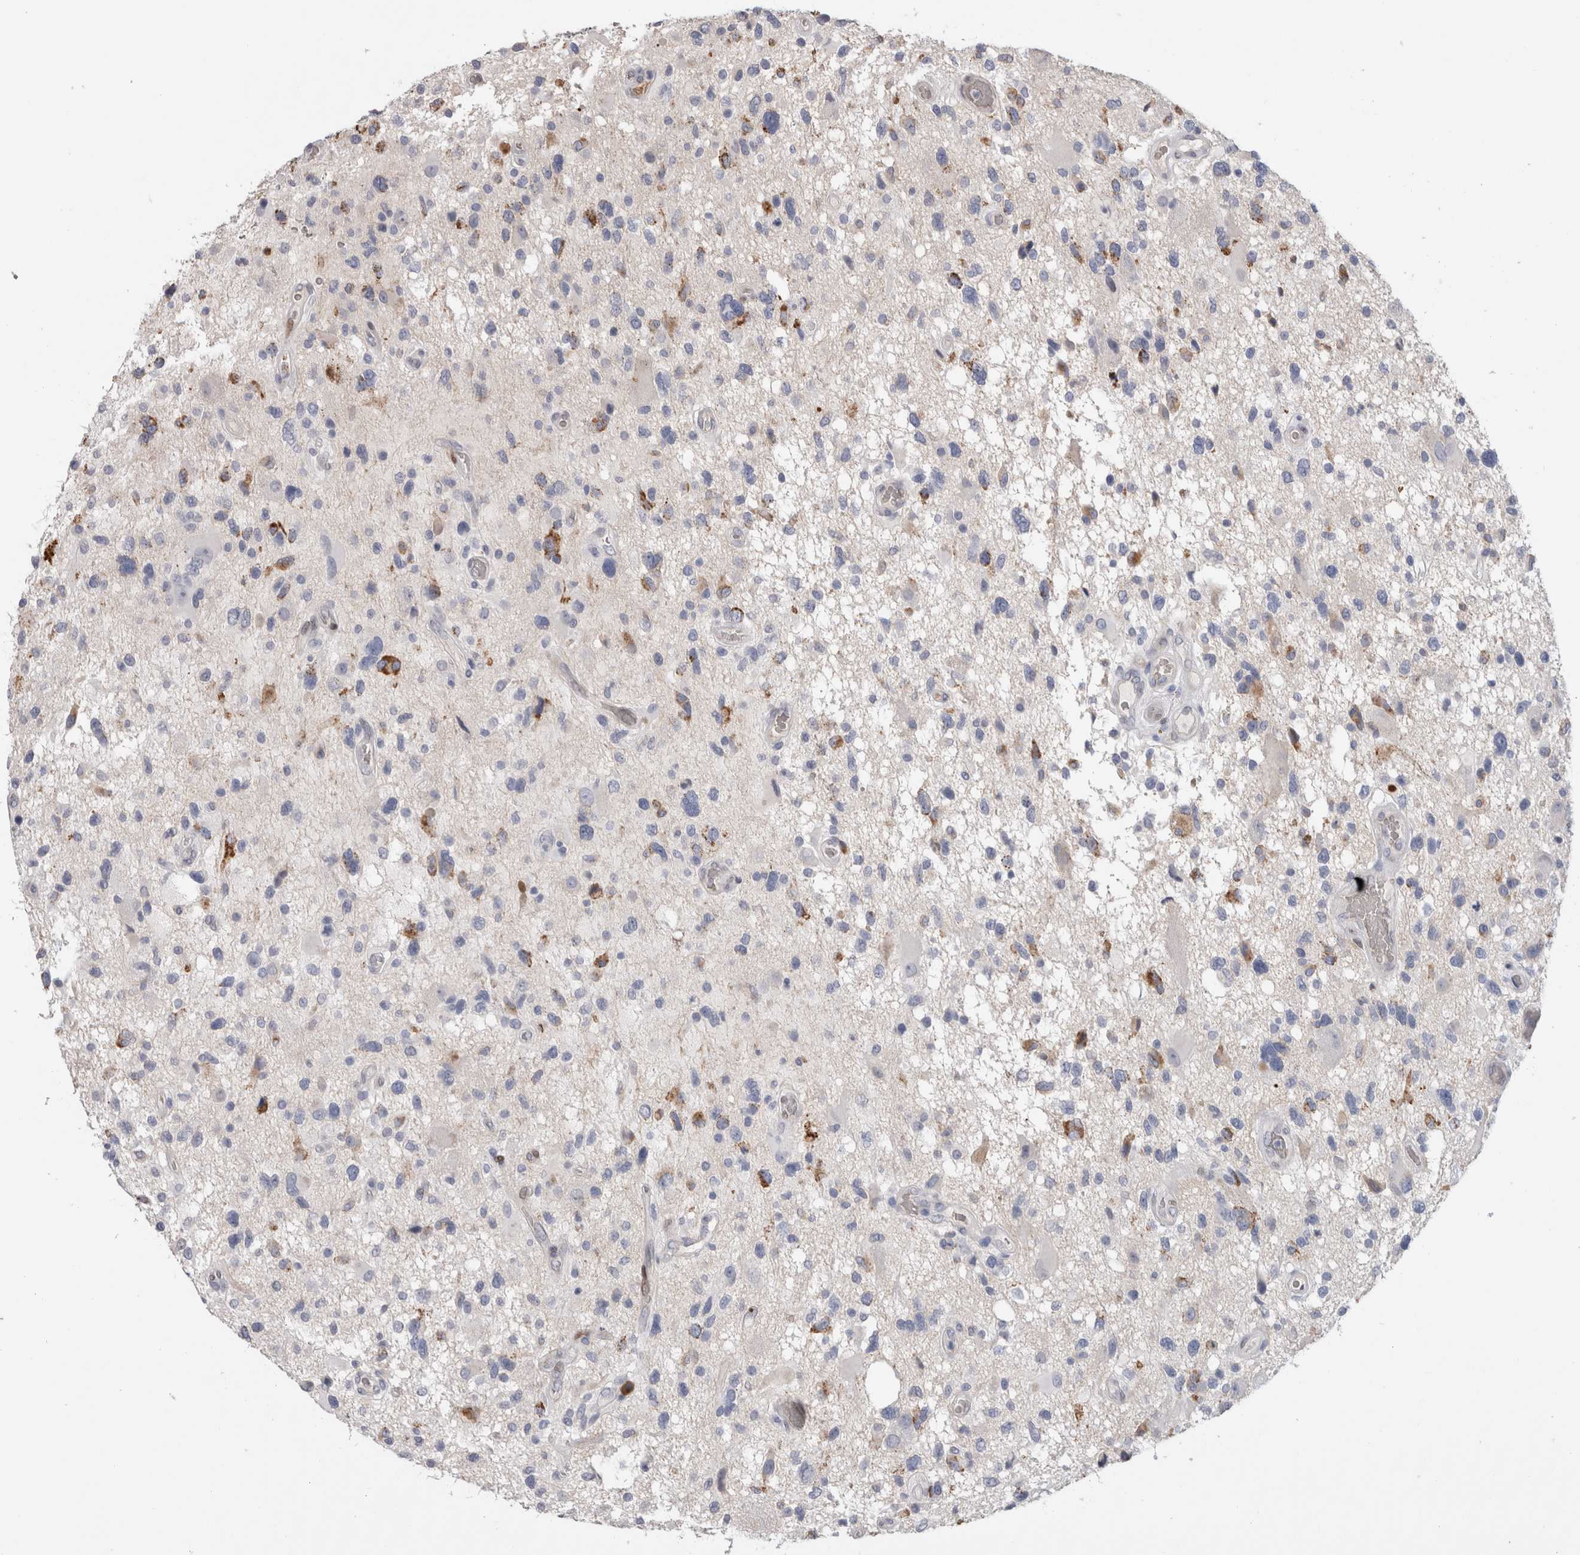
{"staining": {"intensity": "negative", "quantity": "none", "location": "none"}, "tissue": "glioma", "cell_type": "Tumor cells", "image_type": "cancer", "snomed": [{"axis": "morphology", "description": "Glioma, malignant, High grade"}, {"axis": "topography", "description": "Brain"}], "caption": "IHC photomicrograph of human malignant high-grade glioma stained for a protein (brown), which displays no positivity in tumor cells.", "gene": "DMTN", "patient": {"sex": "male", "age": 33}}